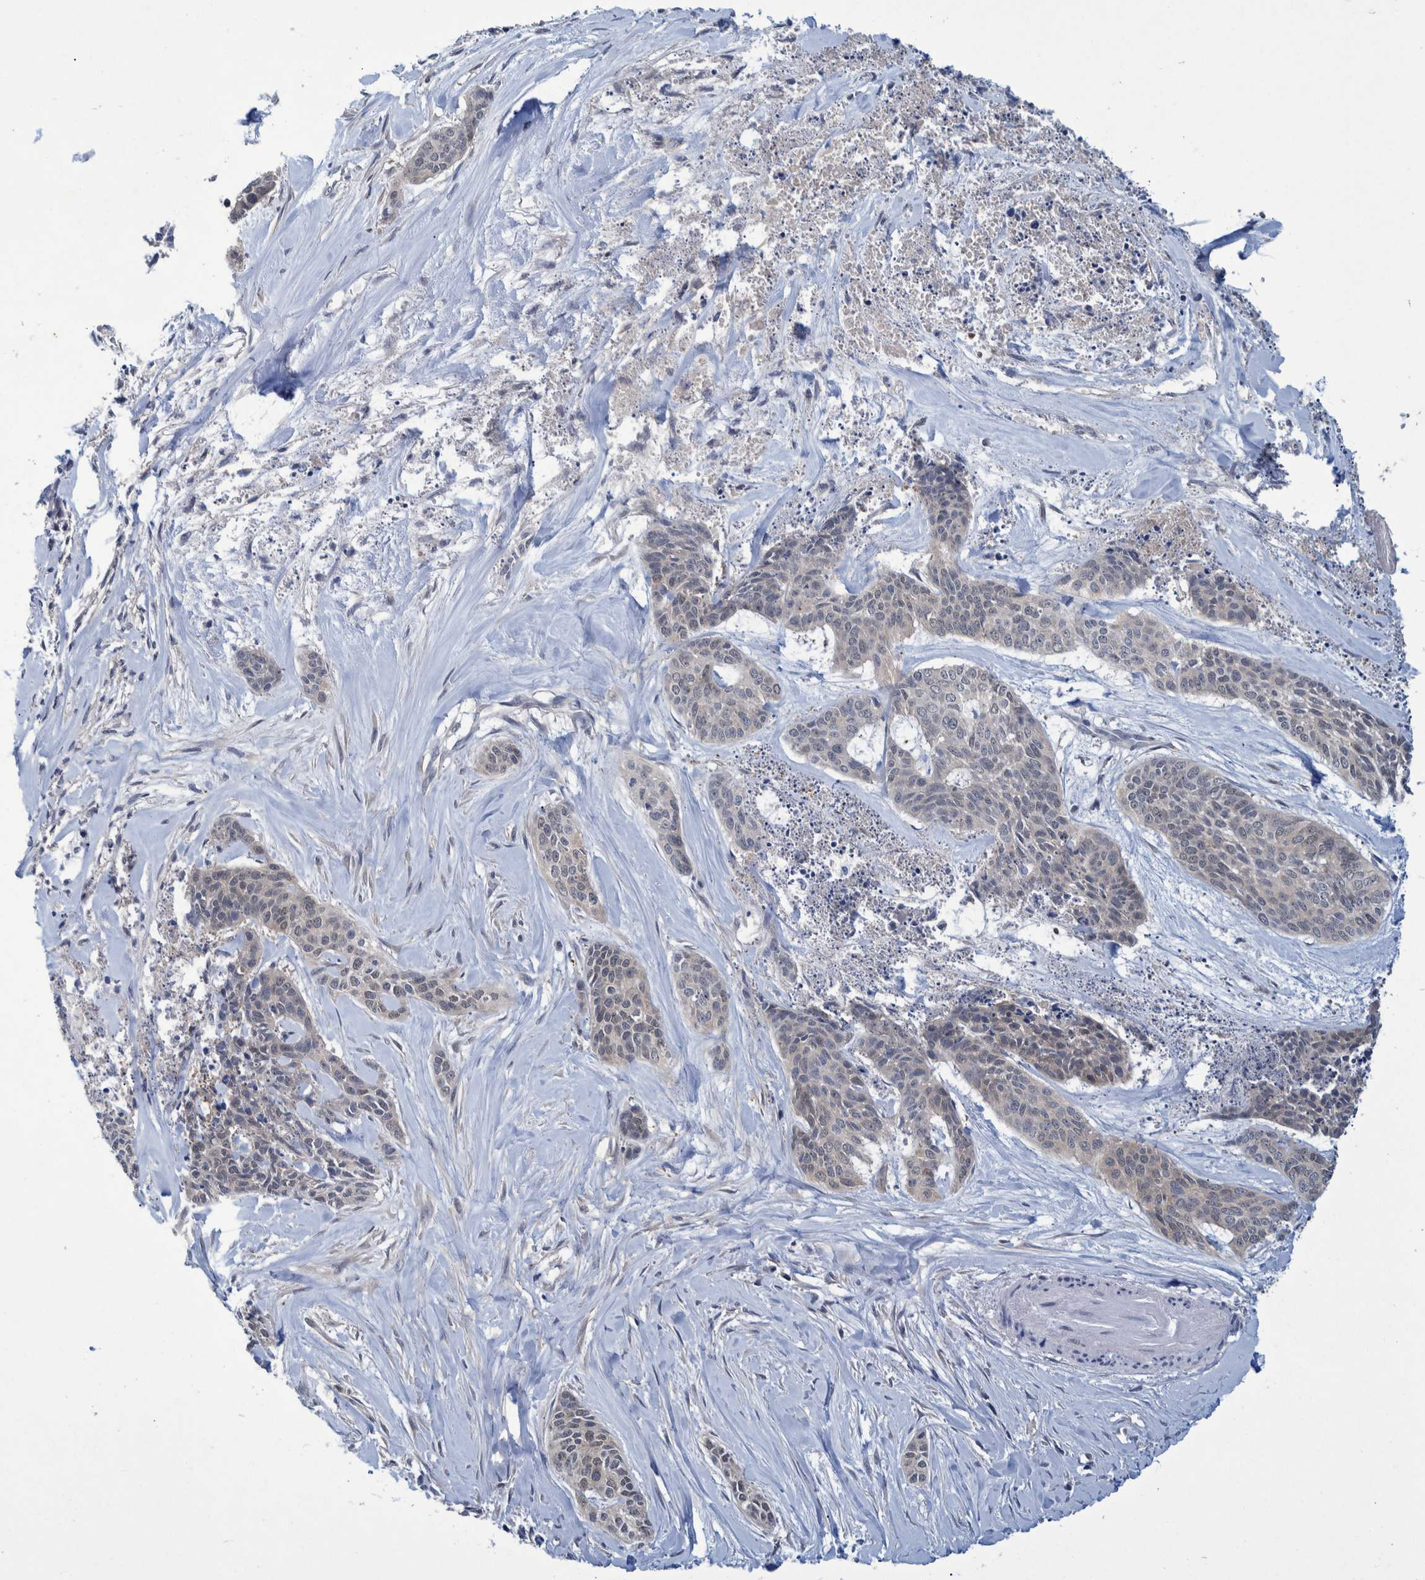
{"staining": {"intensity": "negative", "quantity": "none", "location": "none"}, "tissue": "skin cancer", "cell_type": "Tumor cells", "image_type": "cancer", "snomed": [{"axis": "morphology", "description": "Basal cell carcinoma"}, {"axis": "topography", "description": "Skin"}], "caption": "Tumor cells show no significant expression in skin basal cell carcinoma.", "gene": "PCYT2", "patient": {"sex": "female", "age": 64}}